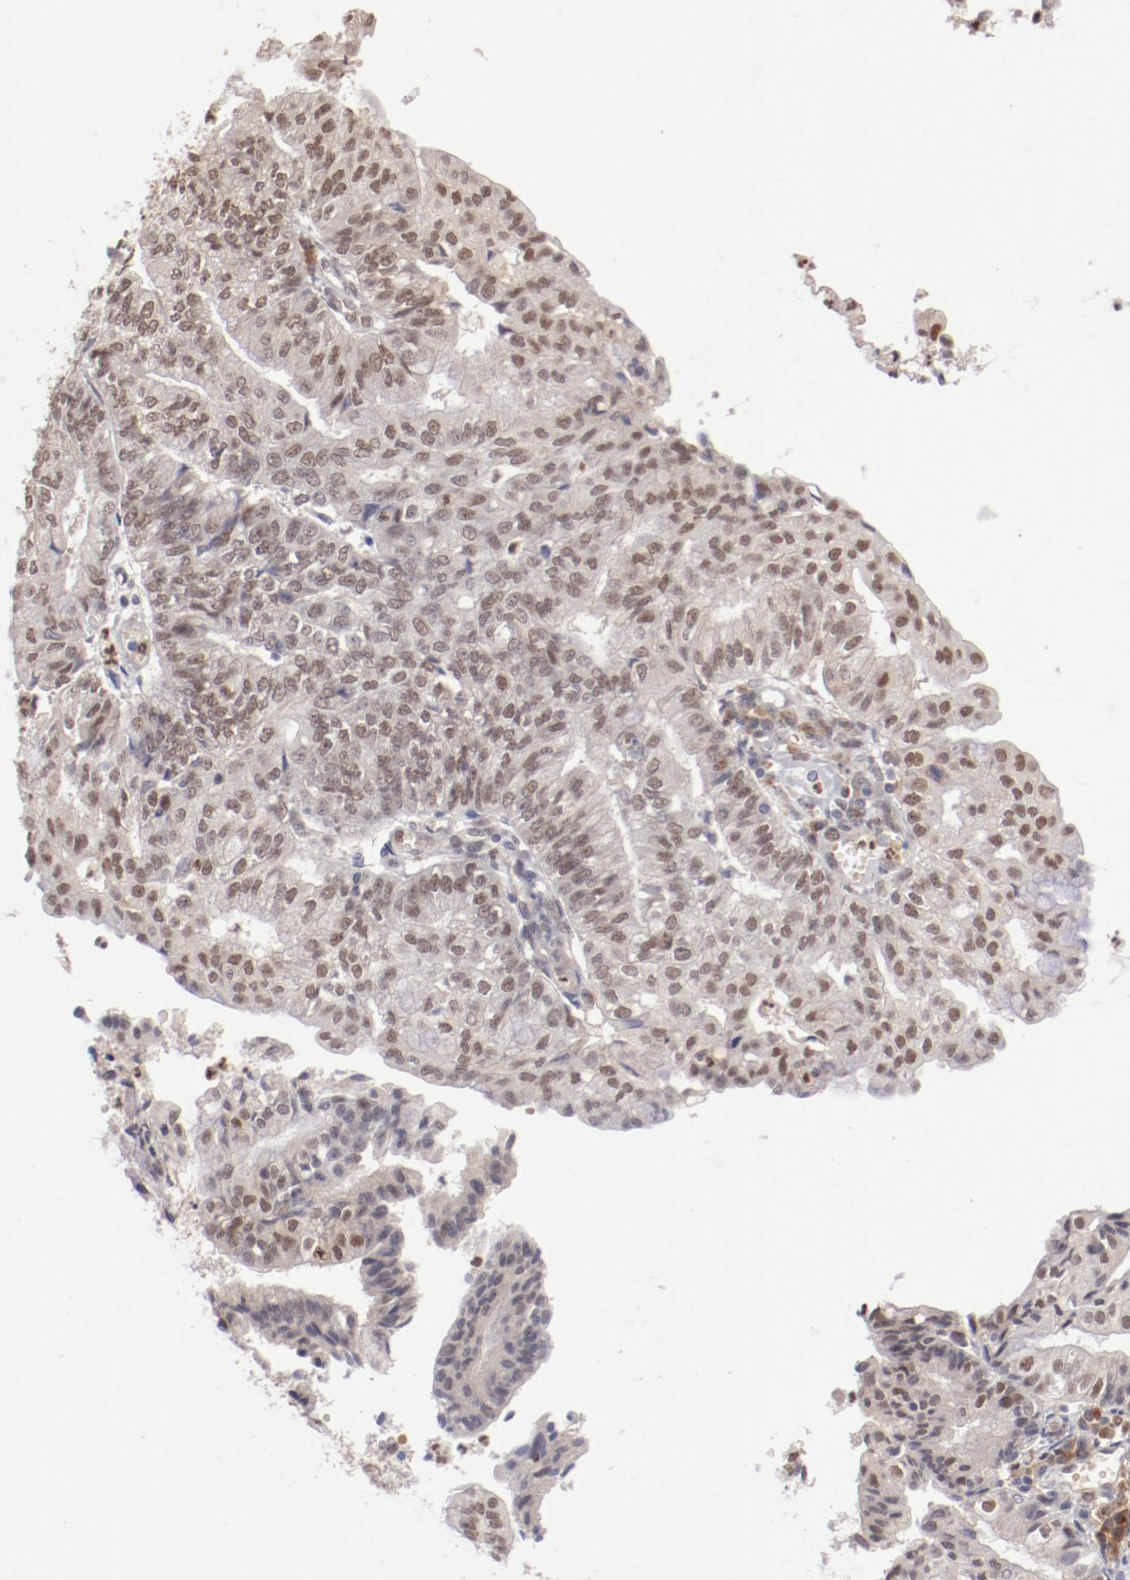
{"staining": {"intensity": "weak", "quantity": ">75%", "location": "nuclear"}, "tissue": "endometrial cancer", "cell_type": "Tumor cells", "image_type": "cancer", "snomed": [{"axis": "morphology", "description": "Adenocarcinoma, NOS"}, {"axis": "topography", "description": "Endometrium"}], "caption": "Human endometrial cancer (adenocarcinoma) stained with a brown dye exhibits weak nuclear positive staining in approximately >75% of tumor cells.", "gene": "NFE2", "patient": {"sex": "female", "age": 59}}